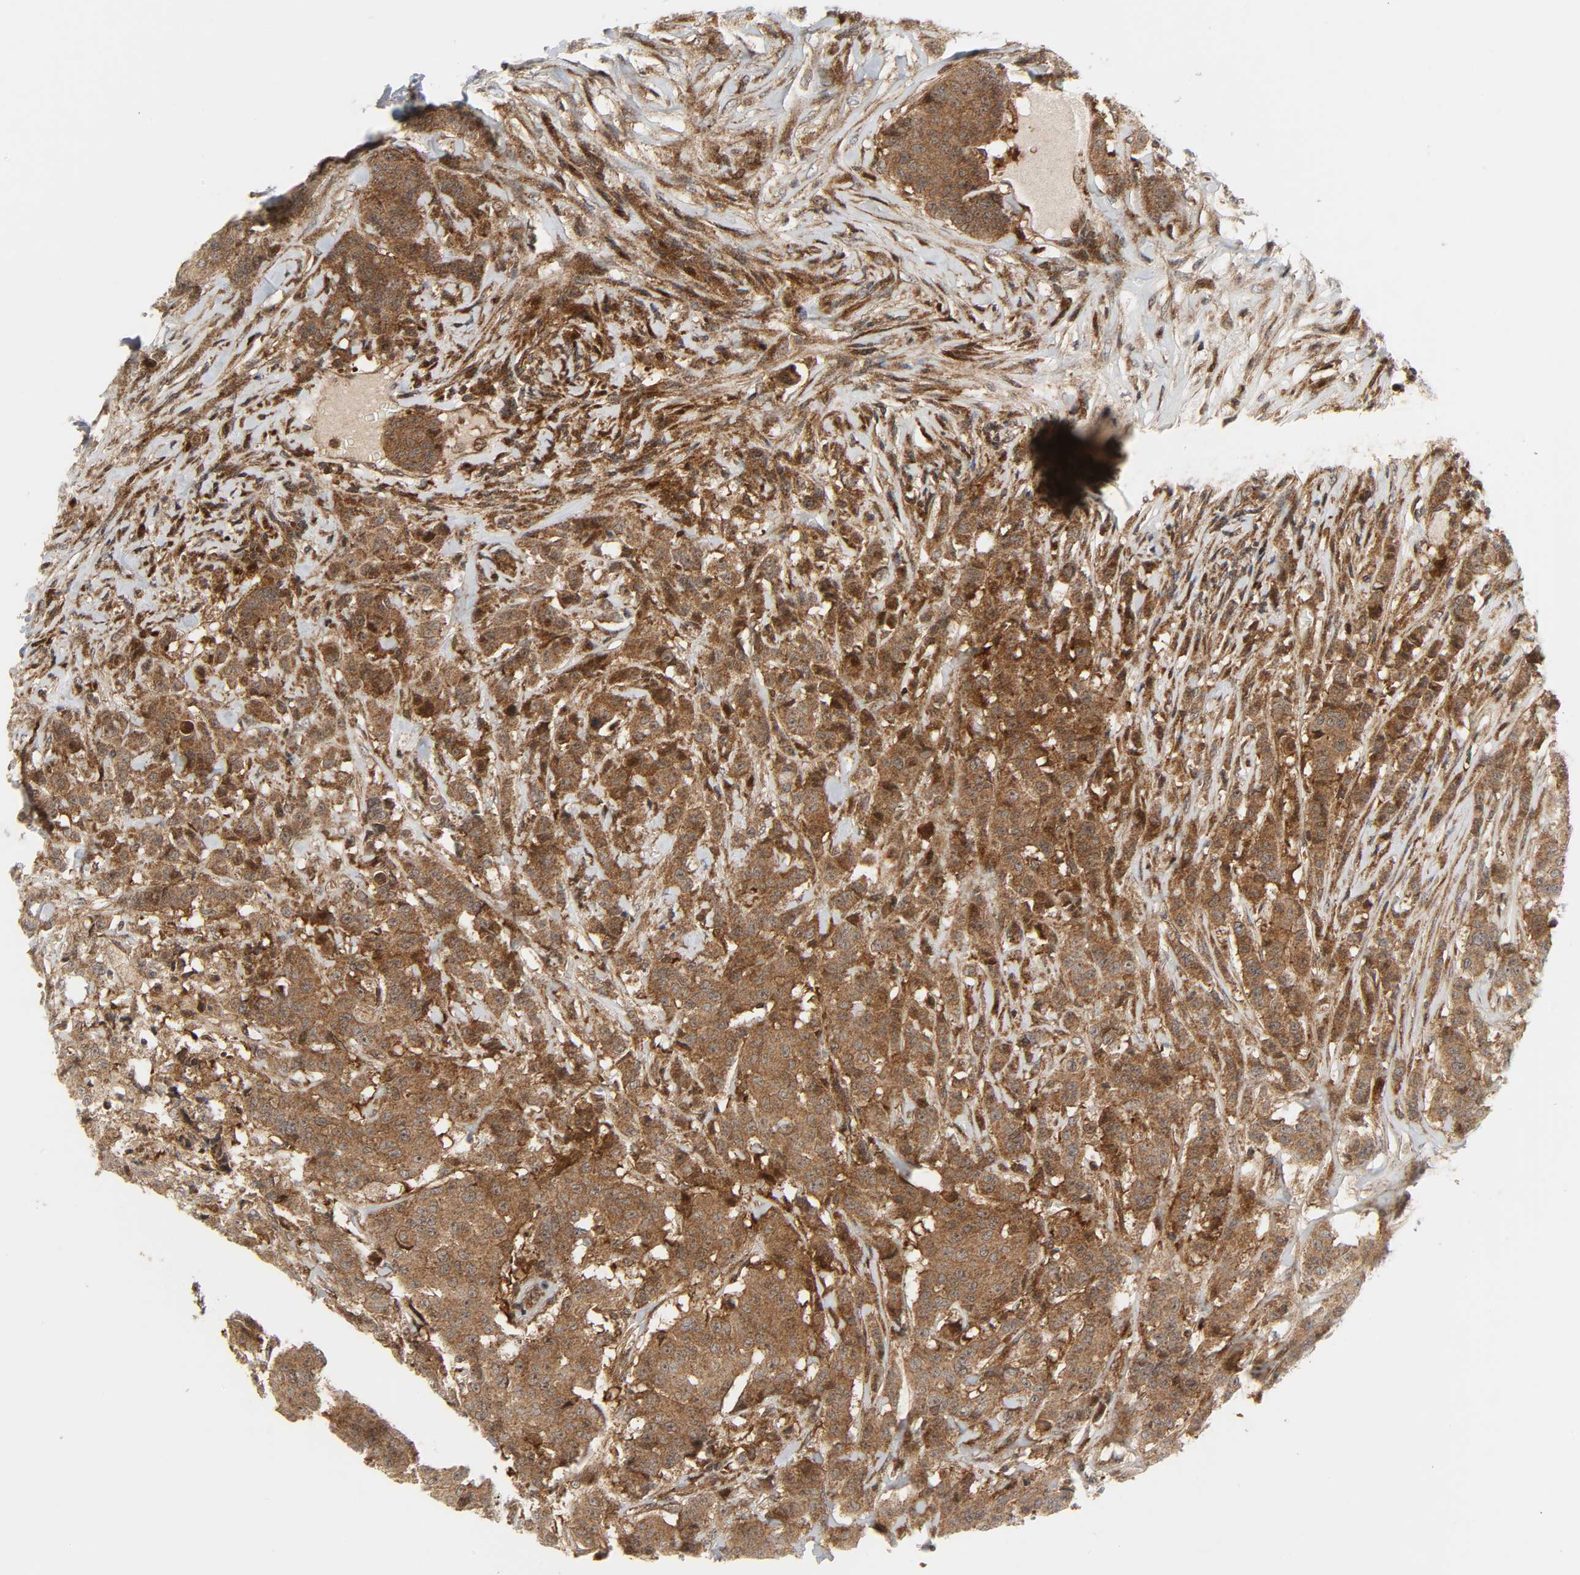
{"staining": {"intensity": "strong", "quantity": ">75%", "location": "cytoplasmic/membranous"}, "tissue": "breast cancer", "cell_type": "Tumor cells", "image_type": "cancer", "snomed": [{"axis": "morphology", "description": "Duct carcinoma"}, {"axis": "topography", "description": "Breast"}], "caption": "IHC histopathology image of neoplastic tissue: breast cancer (intraductal carcinoma) stained using IHC displays high levels of strong protein expression localized specifically in the cytoplasmic/membranous of tumor cells, appearing as a cytoplasmic/membranous brown color.", "gene": "CHUK", "patient": {"sex": "female", "age": 40}}